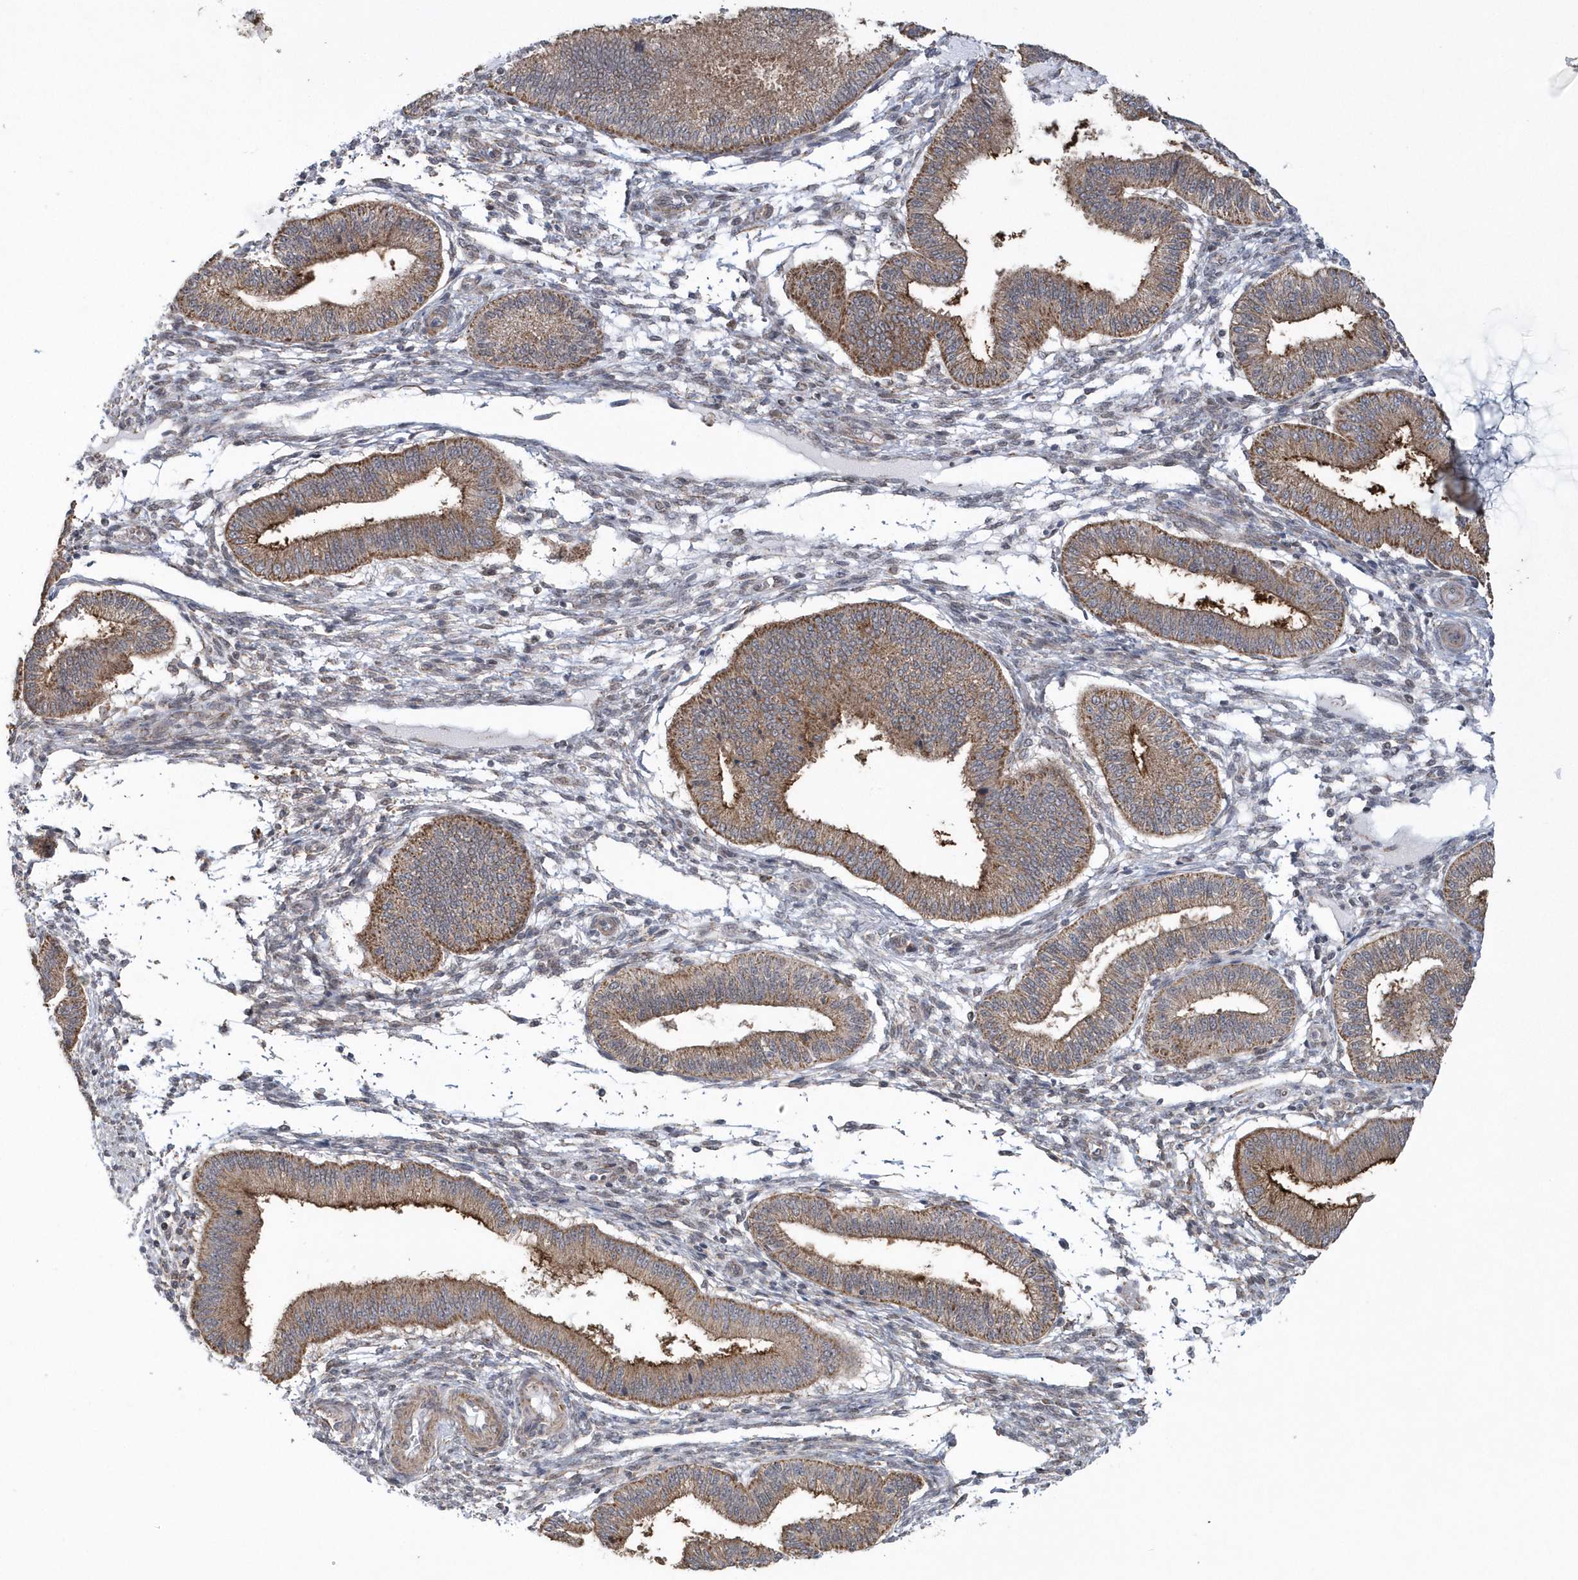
{"staining": {"intensity": "negative", "quantity": "none", "location": "none"}, "tissue": "endometrium", "cell_type": "Cells in endometrial stroma", "image_type": "normal", "snomed": [{"axis": "morphology", "description": "Normal tissue, NOS"}, {"axis": "topography", "description": "Endometrium"}], "caption": "There is no significant expression in cells in endometrial stroma of endometrium. (DAB (3,3'-diaminobenzidine) immunohistochemistry, high magnification).", "gene": "SLX9", "patient": {"sex": "female", "age": 39}}